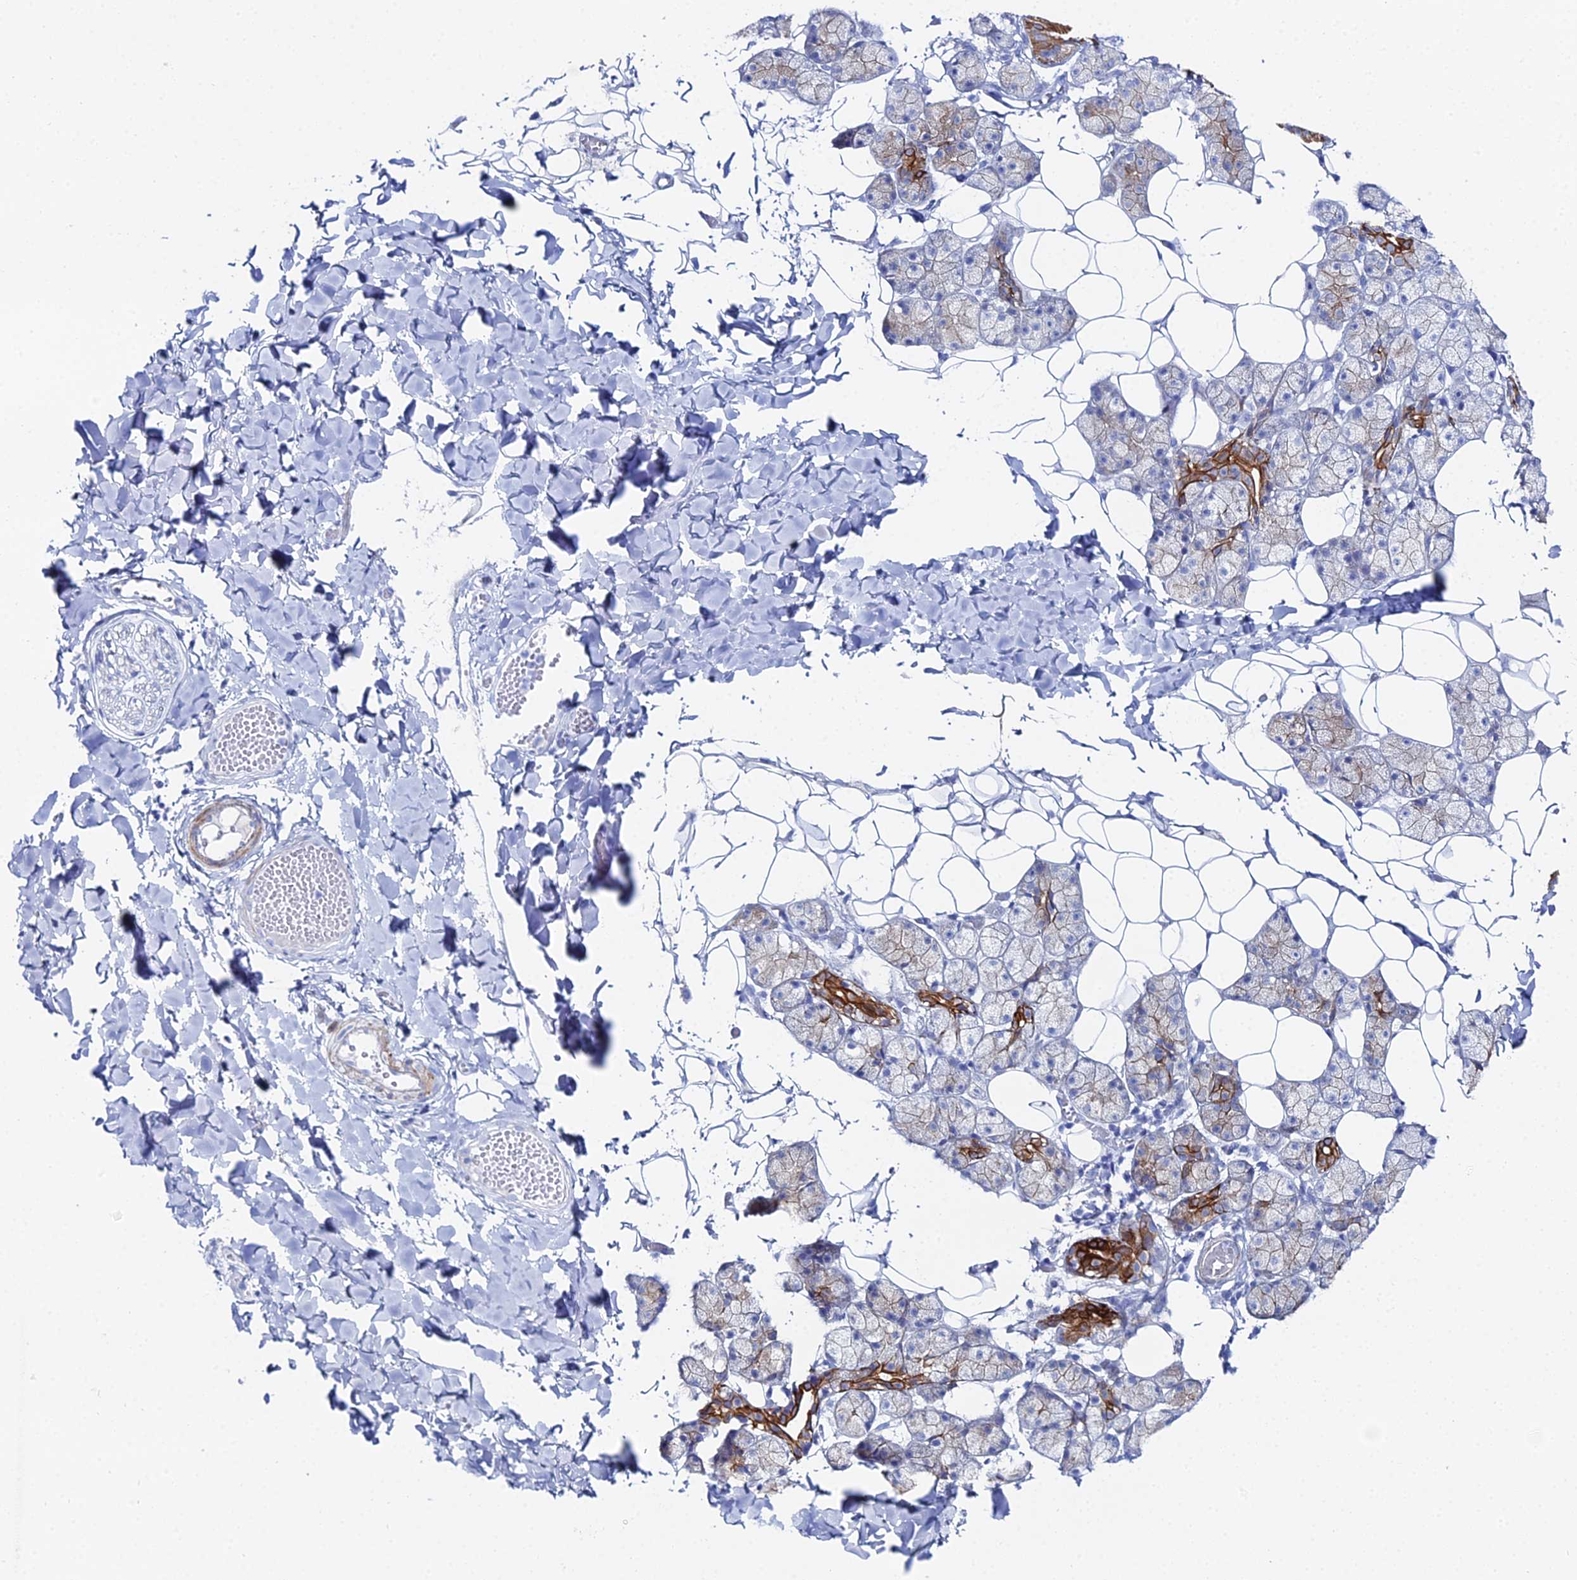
{"staining": {"intensity": "strong", "quantity": "25%-75%", "location": "cytoplasmic/membranous"}, "tissue": "salivary gland", "cell_type": "Glandular cells", "image_type": "normal", "snomed": [{"axis": "morphology", "description": "Normal tissue, NOS"}, {"axis": "topography", "description": "Salivary gland"}], "caption": "This is a micrograph of IHC staining of benign salivary gland, which shows strong positivity in the cytoplasmic/membranous of glandular cells.", "gene": "DHX34", "patient": {"sex": "female", "age": 33}}